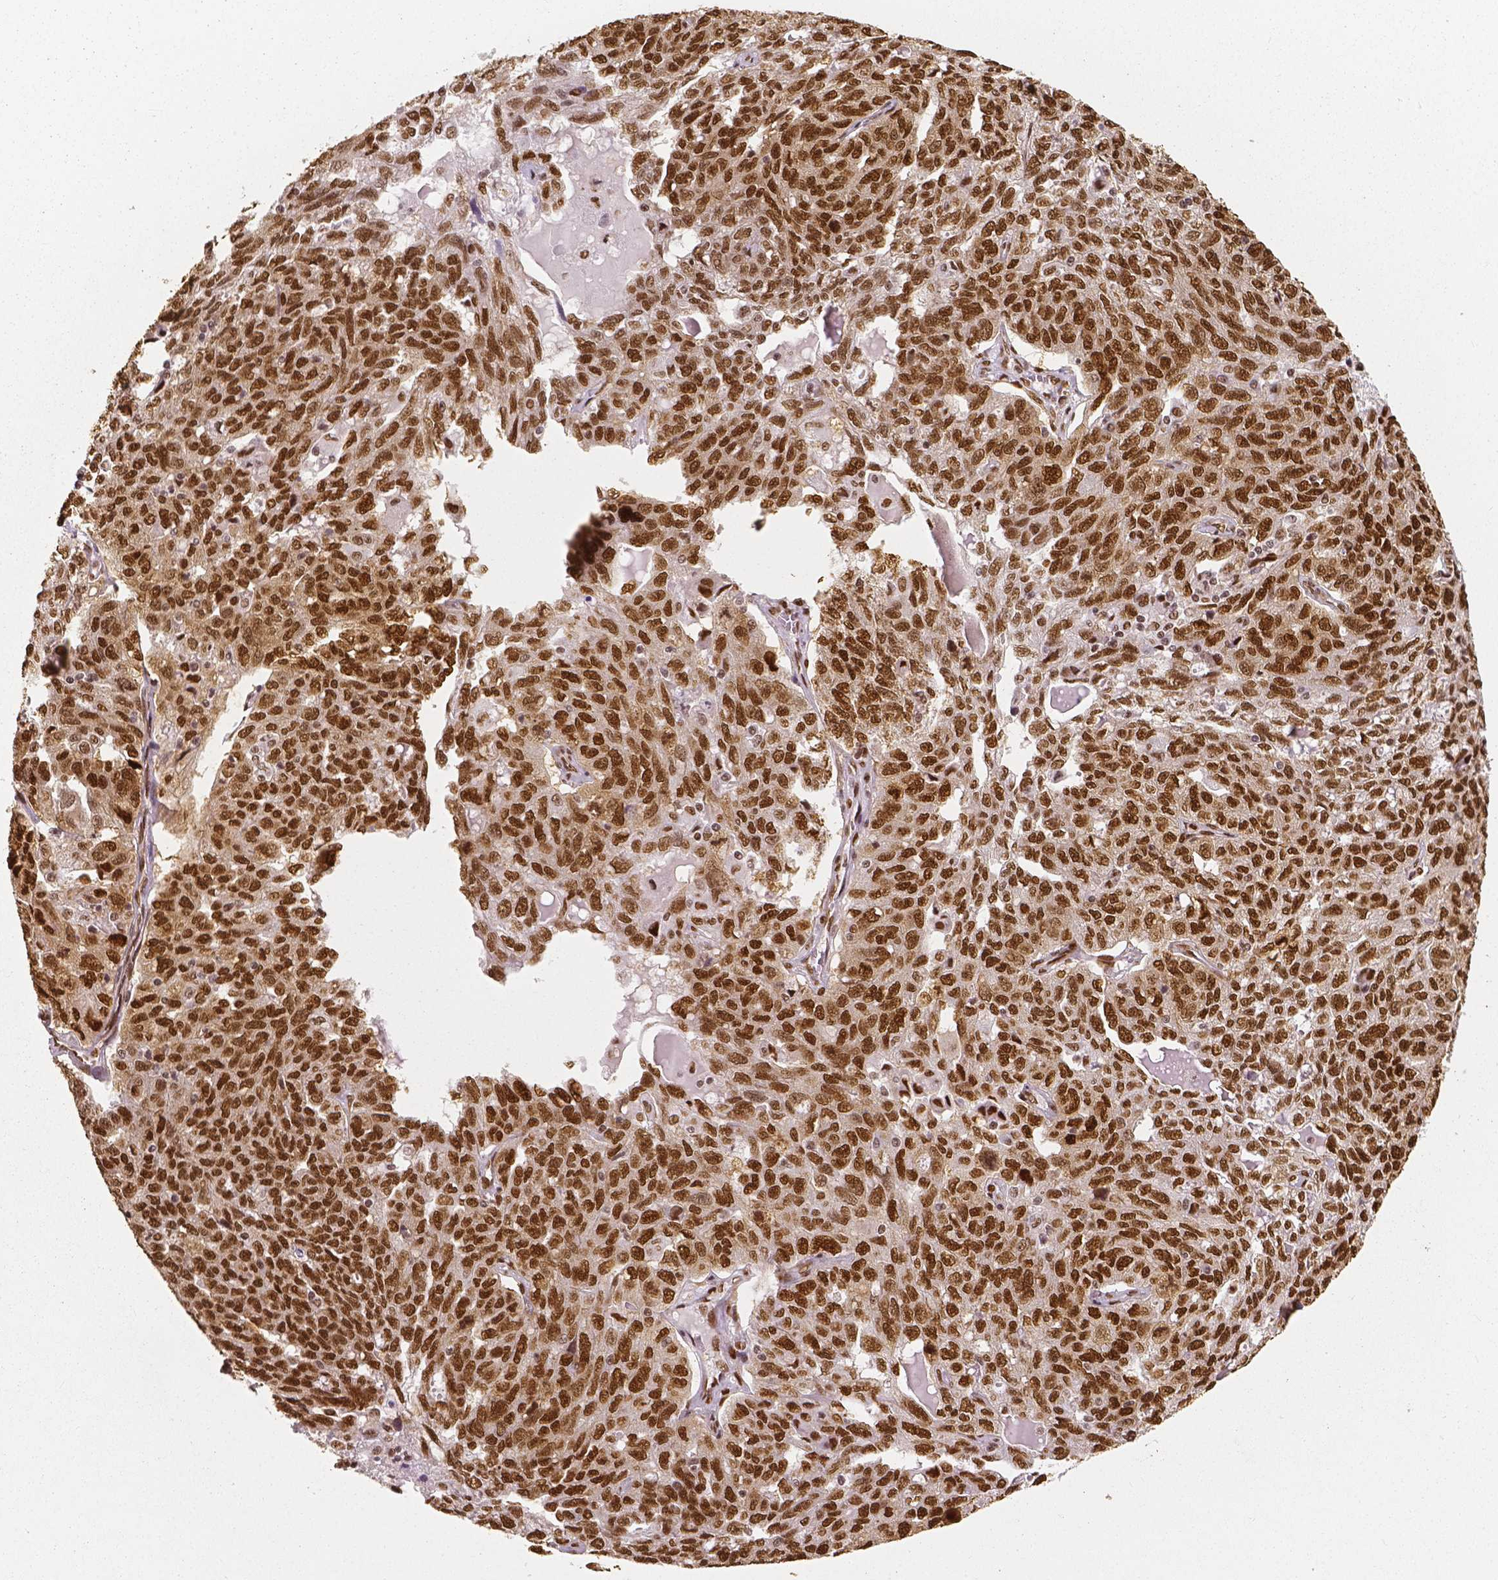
{"staining": {"intensity": "strong", "quantity": ">75%", "location": "cytoplasmic/membranous,nuclear"}, "tissue": "ovarian cancer", "cell_type": "Tumor cells", "image_type": "cancer", "snomed": [{"axis": "morphology", "description": "Cystadenocarcinoma, serous, NOS"}, {"axis": "topography", "description": "Ovary"}], "caption": "Immunohistochemistry (DAB (3,3'-diaminobenzidine)) staining of ovarian cancer (serous cystadenocarcinoma) demonstrates strong cytoplasmic/membranous and nuclear protein expression in approximately >75% of tumor cells.", "gene": "NUCKS1", "patient": {"sex": "female", "age": 71}}